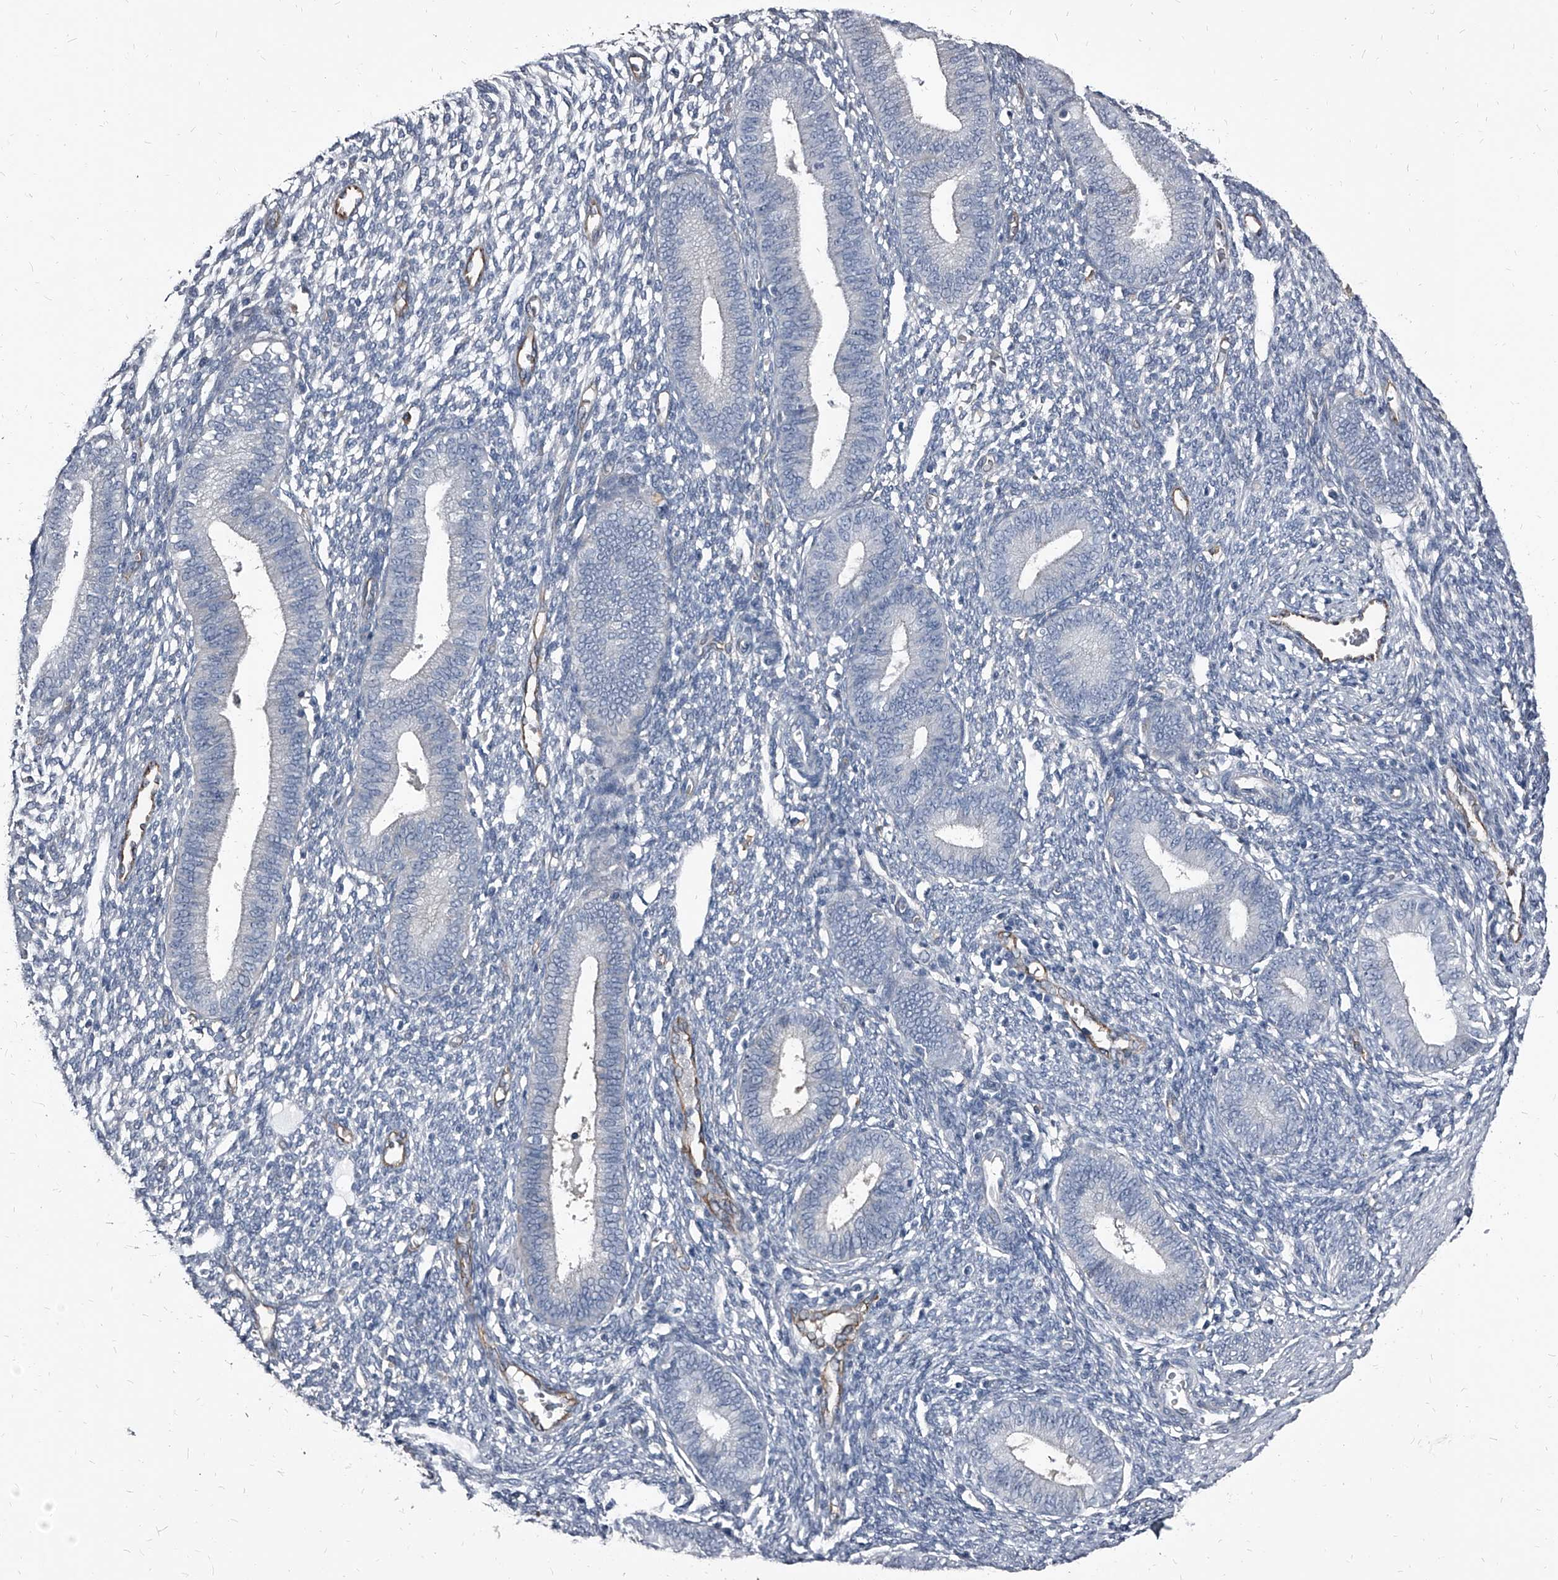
{"staining": {"intensity": "negative", "quantity": "none", "location": "none"}, "tissue": "endometrium", "cell_type": "Cells in endometrial stroma", "image_type": "normal", "snomed": [{"axis": "morphology", "description": "Normal tissue, NOS"}, {"axis": "topography", "description": "Endometrium"}], "caption": "This photomicrograph is of normal endometrium stained with immunohistochemistry to label a protein in brown with the nuclei are counter-stained blue. There is no staining in cells in endometrial stroma.", "gene": "PGLYRP3", "patient": {"sex": "female", "age": 46}}